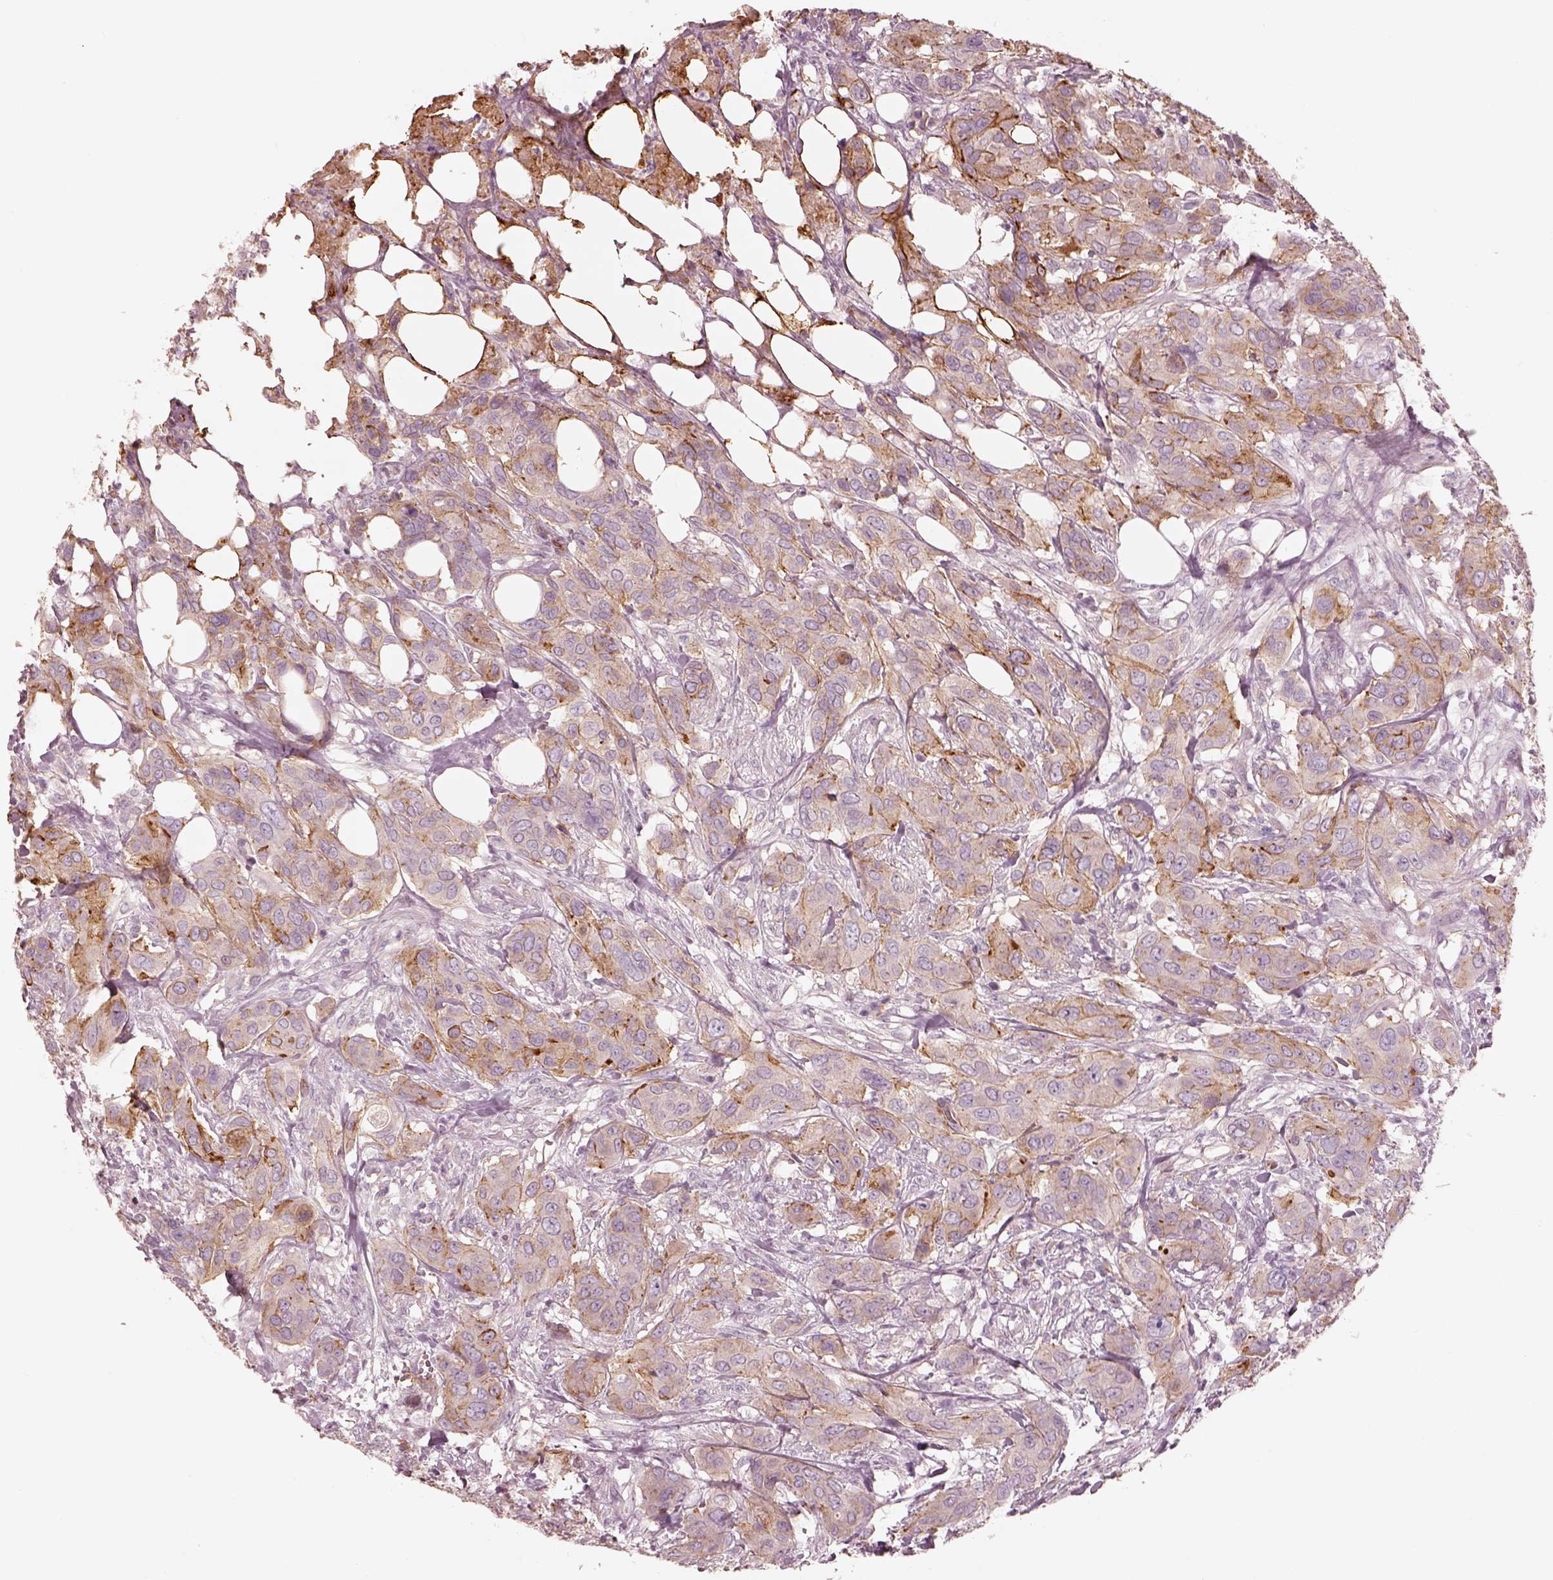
{"staining": {"intensity": "weak", "quantity": "25%-75%", "location": "cytoplasmic/membranous"}, "tissue": "urothelial cancer", "cell_type": "Tumor cells", "image_type": "cancer", "snomed": [{"axis": "morphology", "description": "Urothelial carcinoma, NOS"}, {"axis": "morphology", "description": "Urothelial carcinoma, High grade"}, {"axis": "topography", "description": "Urinary bladder"}], "caption": "A brown stain labels weak cytoplasmic/membranous positivity of a protein in urothelial cancer tumor cells.", "gene": "CRYM", "patient": {"sex": "male", "age": 63}}